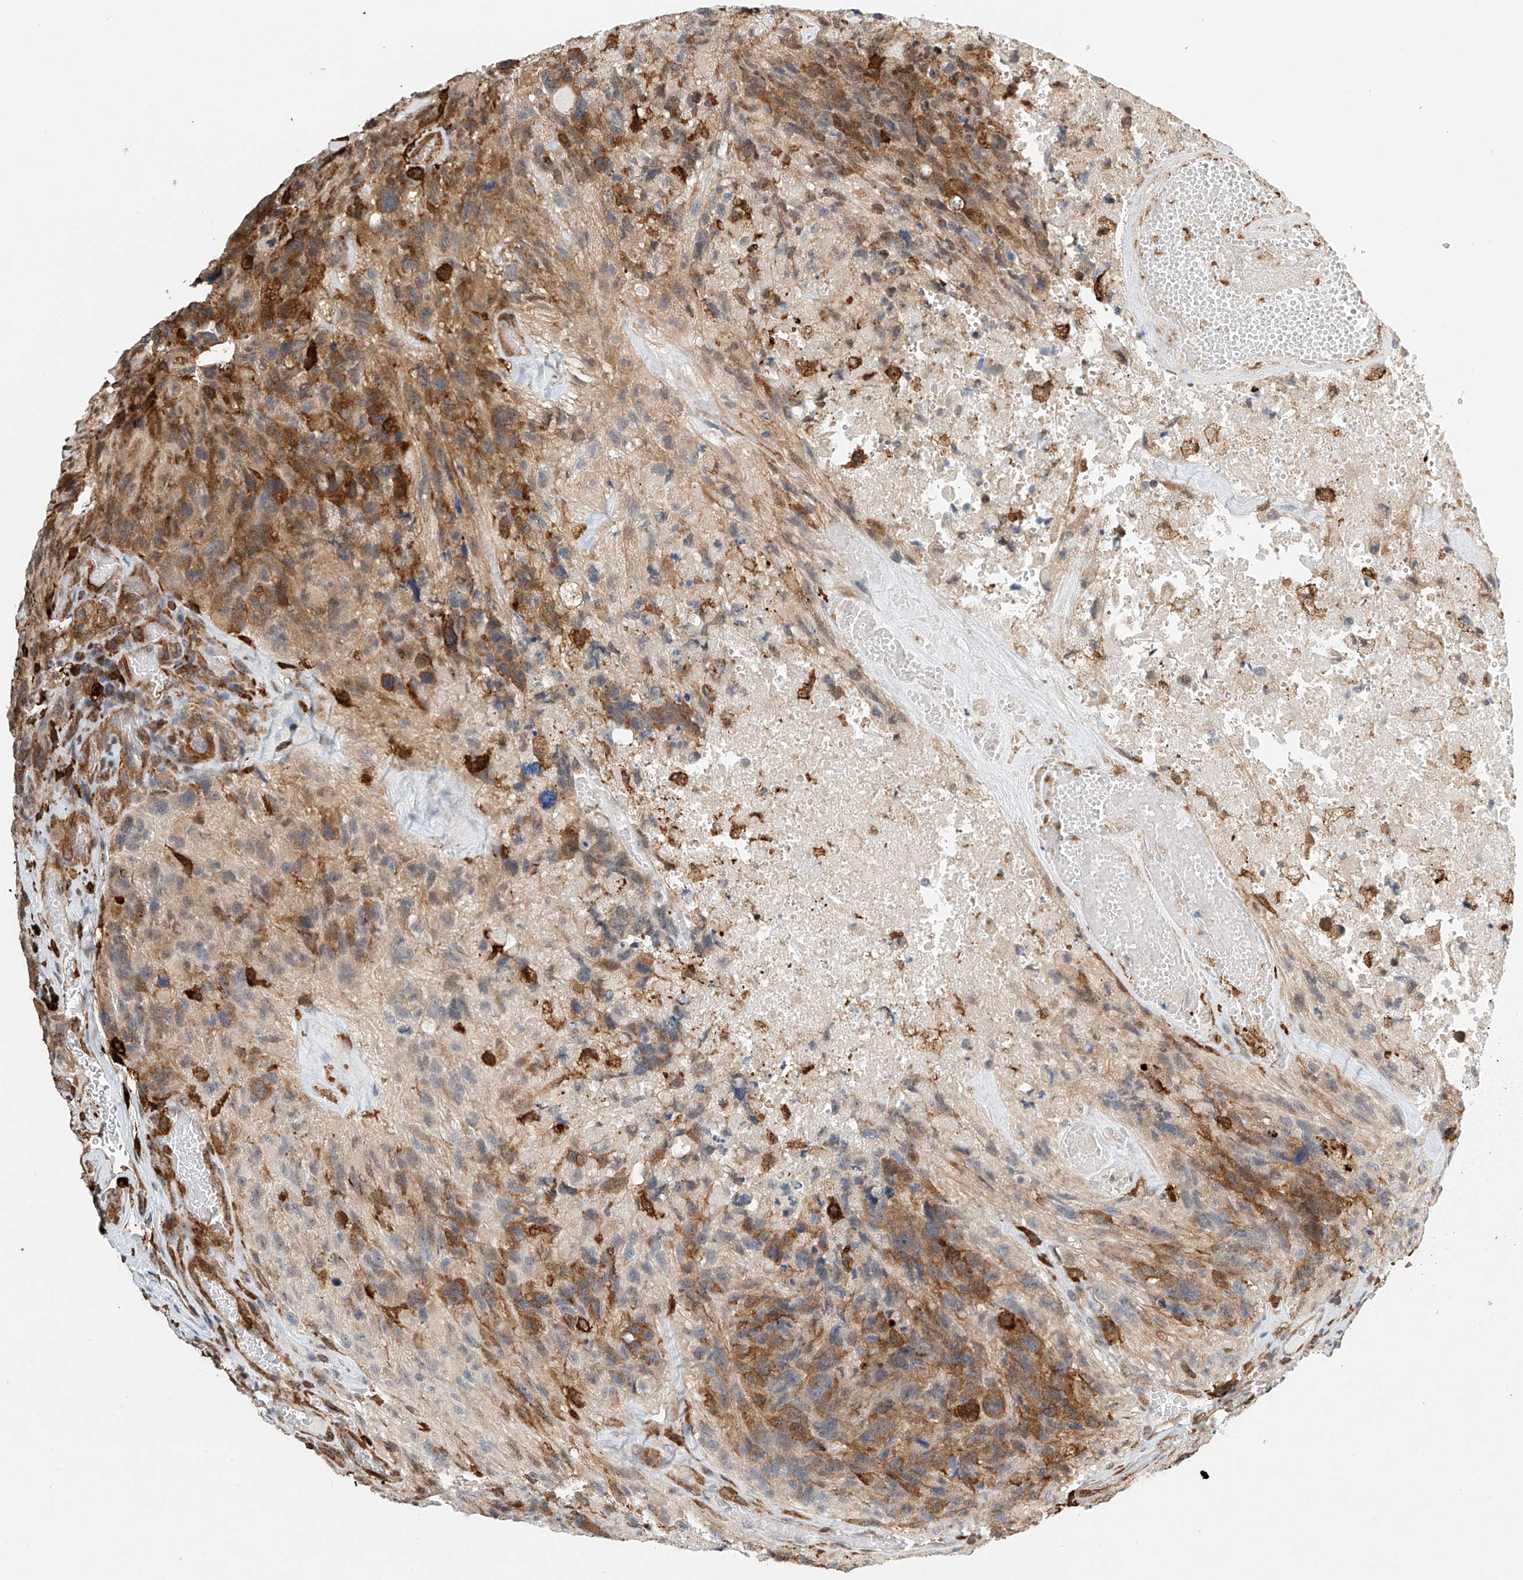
{"staining": {"intensity": "moderate", "quantity": "25%-75%", "location": "cytoplasmic/membranous"}, "tissue": "glioma", "cell_type": "Tumor cells", "image_type": "cancer", "snomed": [{"axis": "morphology", "description": "Glioma, malignant, High grade"}, {"axis": "topography", "description": "Brain"}], "caption": "Brown immunohistochemical staining in glioma displays moderate cytoplasmic/membranous positivity in about 25%-75% of tumor cells.", "gene": "MICAL1", "patient": {"sex": "male", "age": 69}}